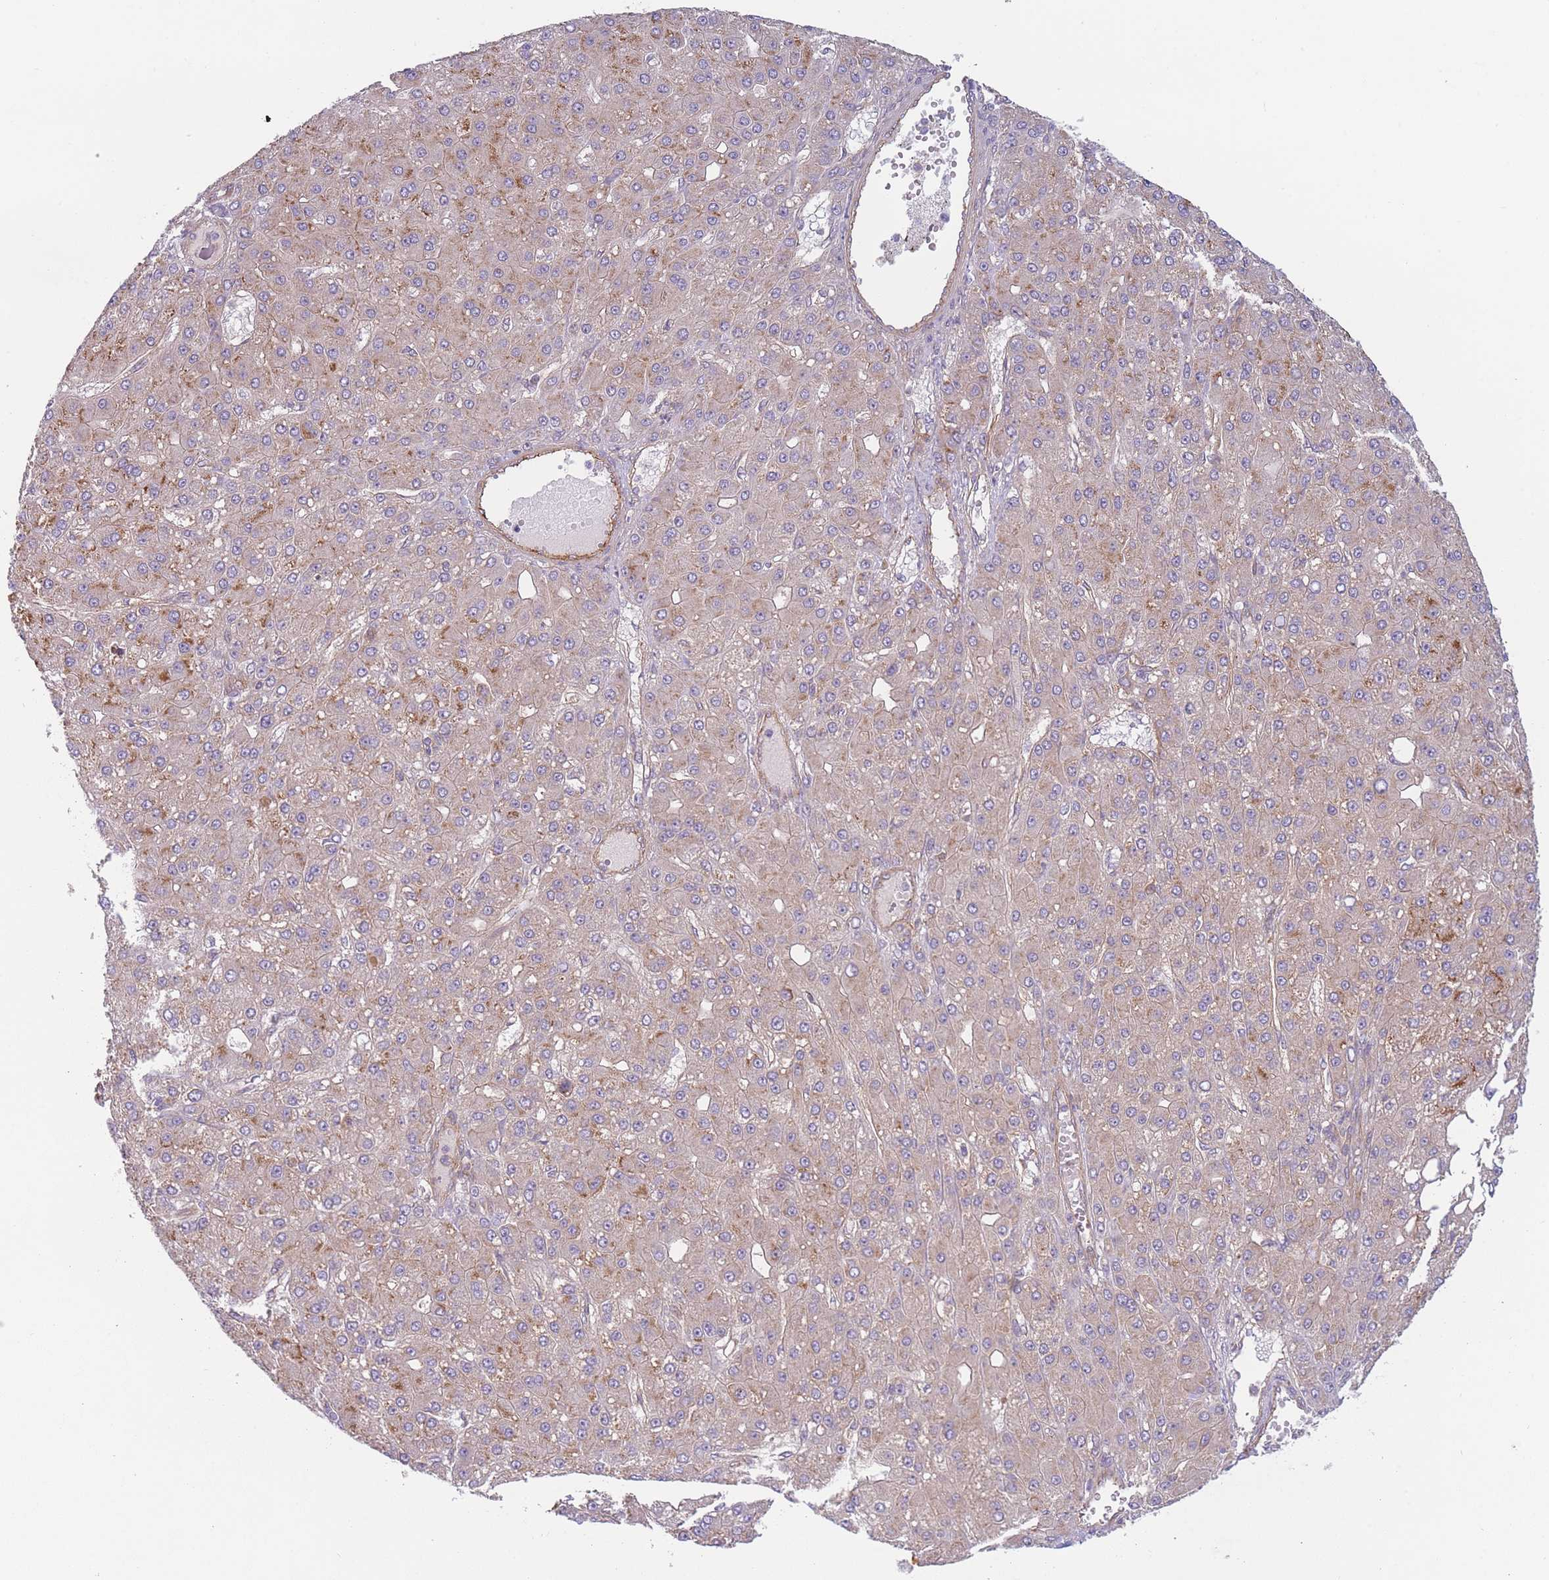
{"staining": {"intensity": "weak", "quantity": ">75%", "location": "cytoplasmic/membranous"}, "tissue": "liver cancer", "cell_type": "Tumor cells", "image_type": "cancer", "snomed": [{"axis": "morphology", "description": "Carcinoma, Hepatocellular, NOS"}, {"axis": "topography", "description": "Liver"}], "caption": "This photomicrograph displays liver cancer stained with IHC to label a protein in brown. The cytoplasmic/membranous of tumor cells show weak positivity for the protein. Nuclei are counter-stained blue.", "gene": "WDR93", "patient": {"sex": "male", "age": 67}}